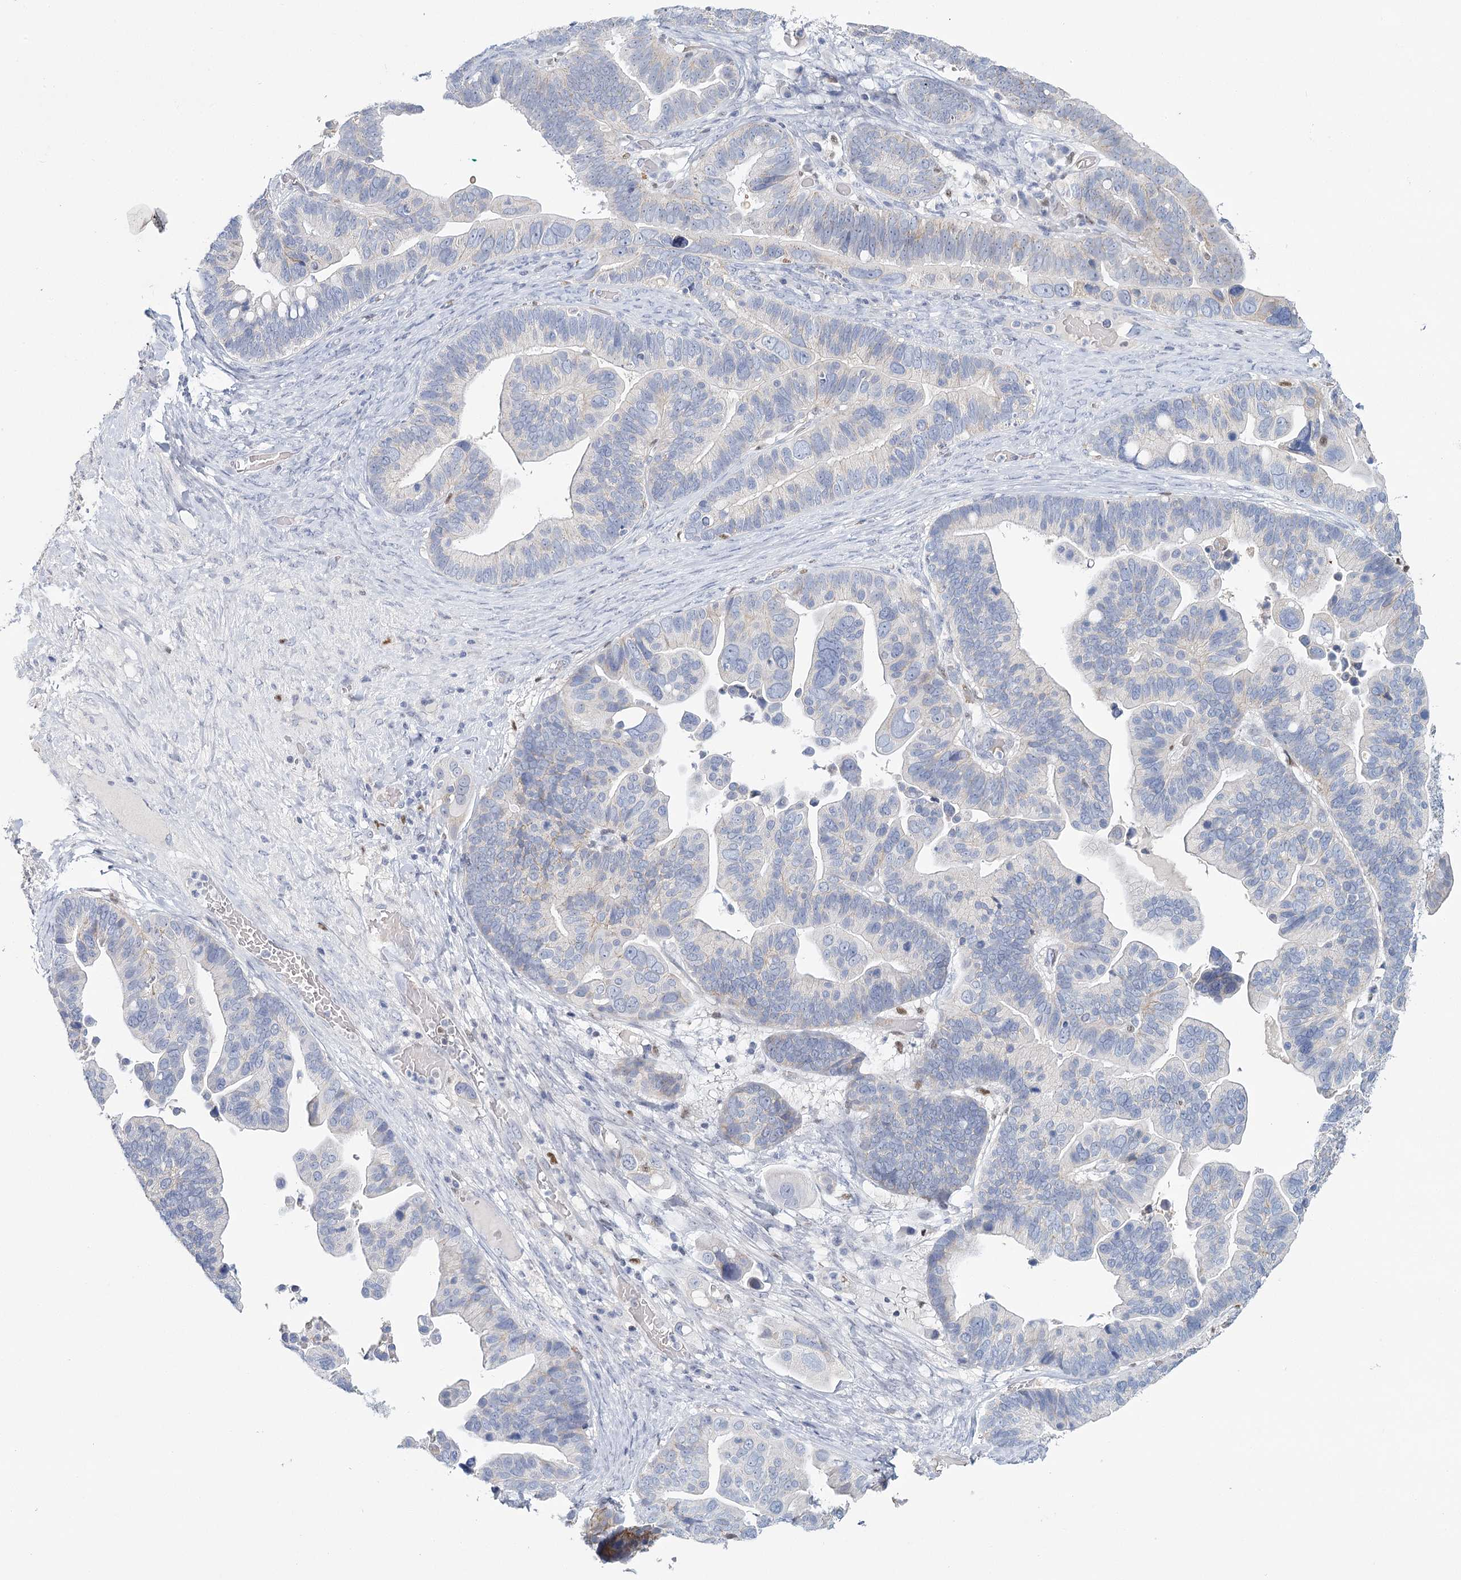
{"staining": {"intensity": "negative", "quantity": "none", "location": "none"}, "tissue": "ovarian cancer", "cell_type": "Tumor cells", "image_type": "cancer", "snomed": [{"axis": "morphology", "description": "Cystadenocarcinoma, serous, NOS"}, {"axis": "topography", "description": "Ovary"}], "caption": "Immunohistochemistry (IHC) photomicrograph of human ovarian cancer stained for a protein (brown), which shows no staining in tumor cells.", "gene": "IGSF3", "patient": {"sex": "female", "age": 56}}